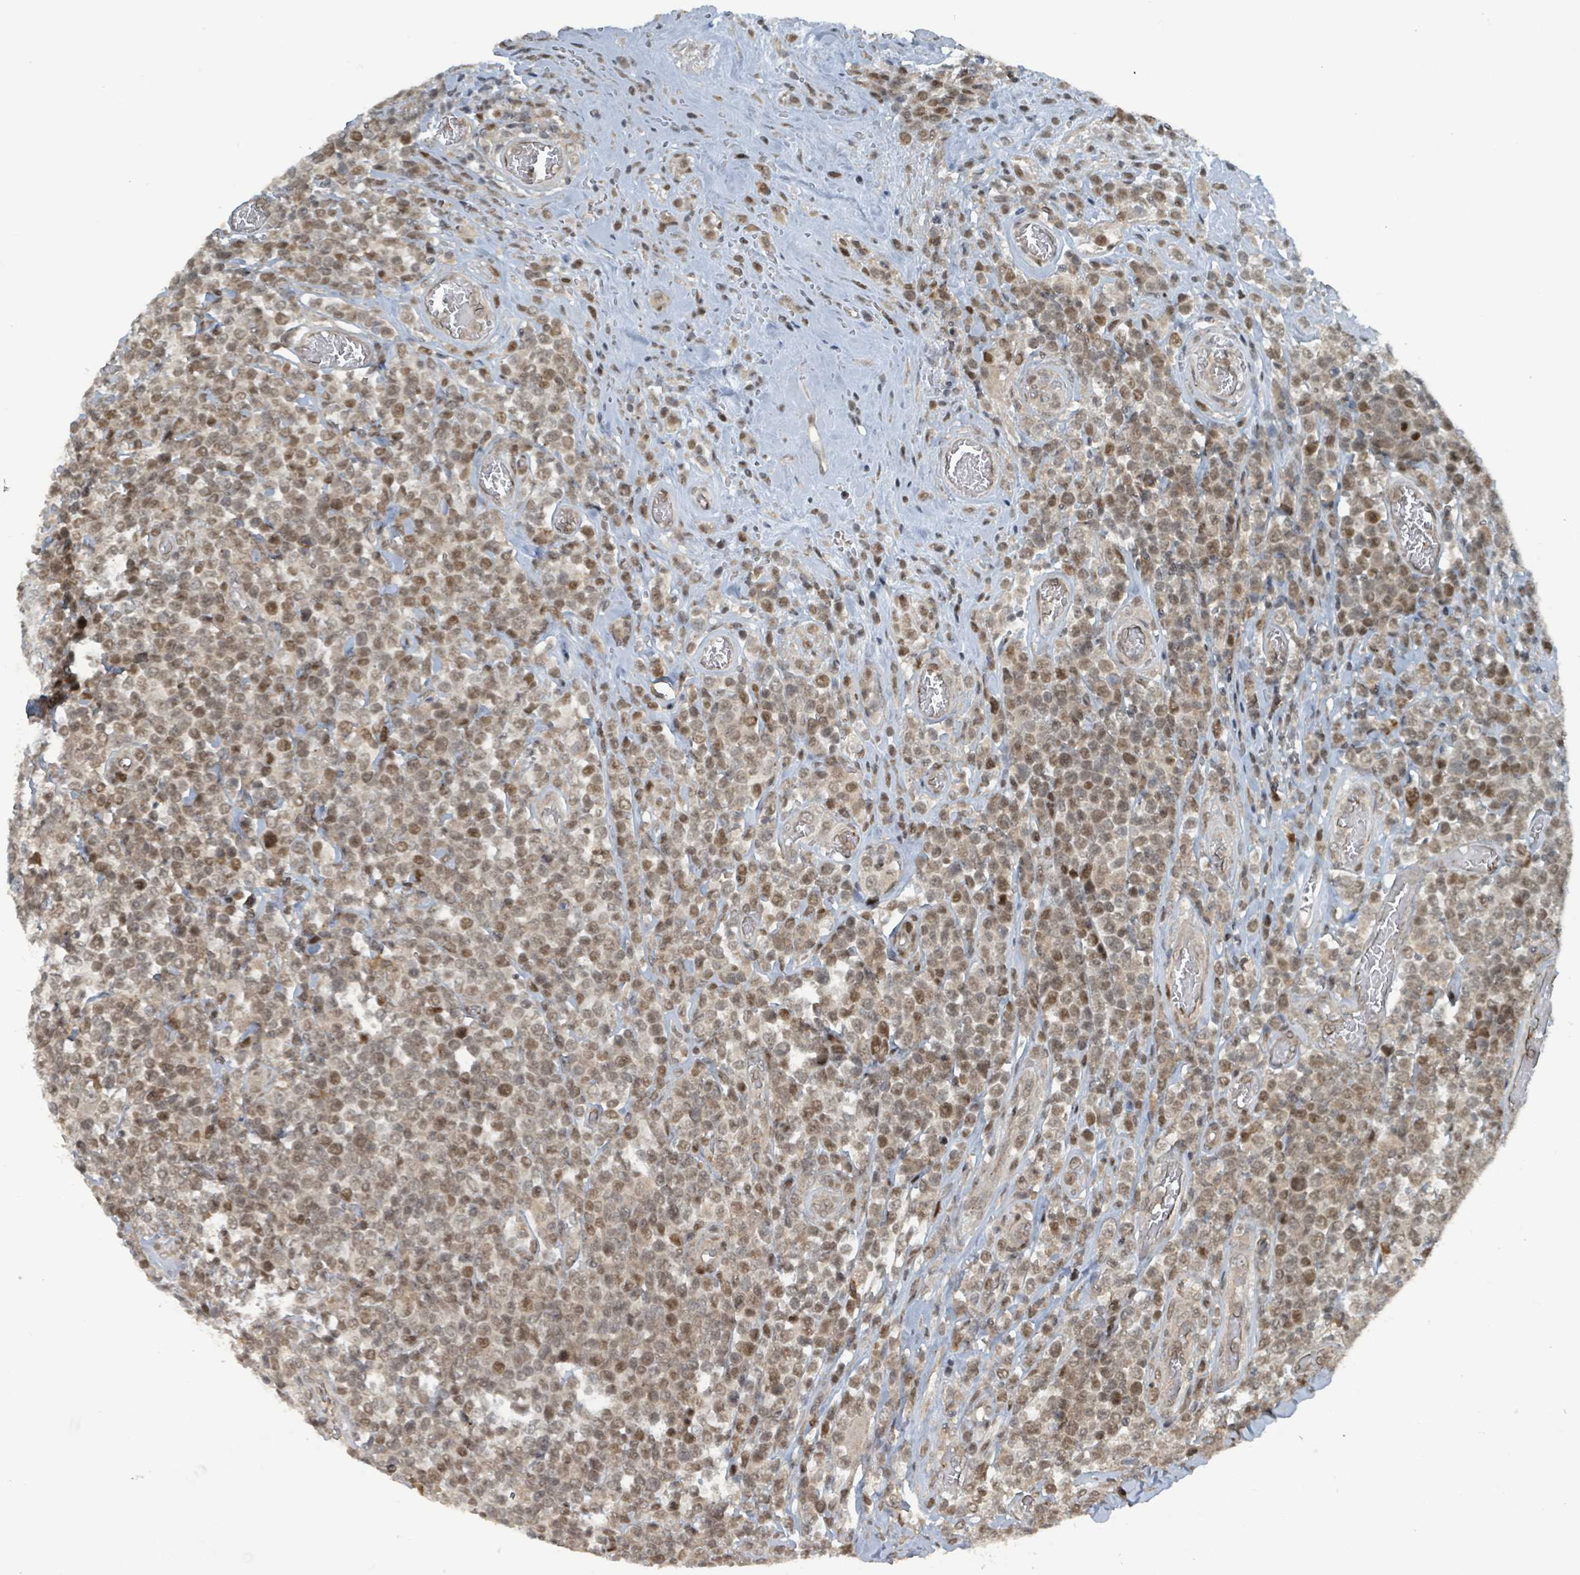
{"staining": {"intensity": "moderate", "quantity": ">75%", "location": "nuclear"}, "tissue": "lymphoma", "cell_type": "Tumor cells", "image_type": "cancer", "snomed": [{"axis": "morphology", "description": "Malignant lymphoma, non-Hodgkin's type, High grade"}, {"axis": "topography", "description": "Soft tissue"}], "caption": "A medium amount of moderate nuclear expression is present in approximately >75% of tumor cells in high-grade malignant lymphoma, non-Hodgkin's type tissue.", "gene": "PHIP", "patient": {"sex": "female", "age": 56}}